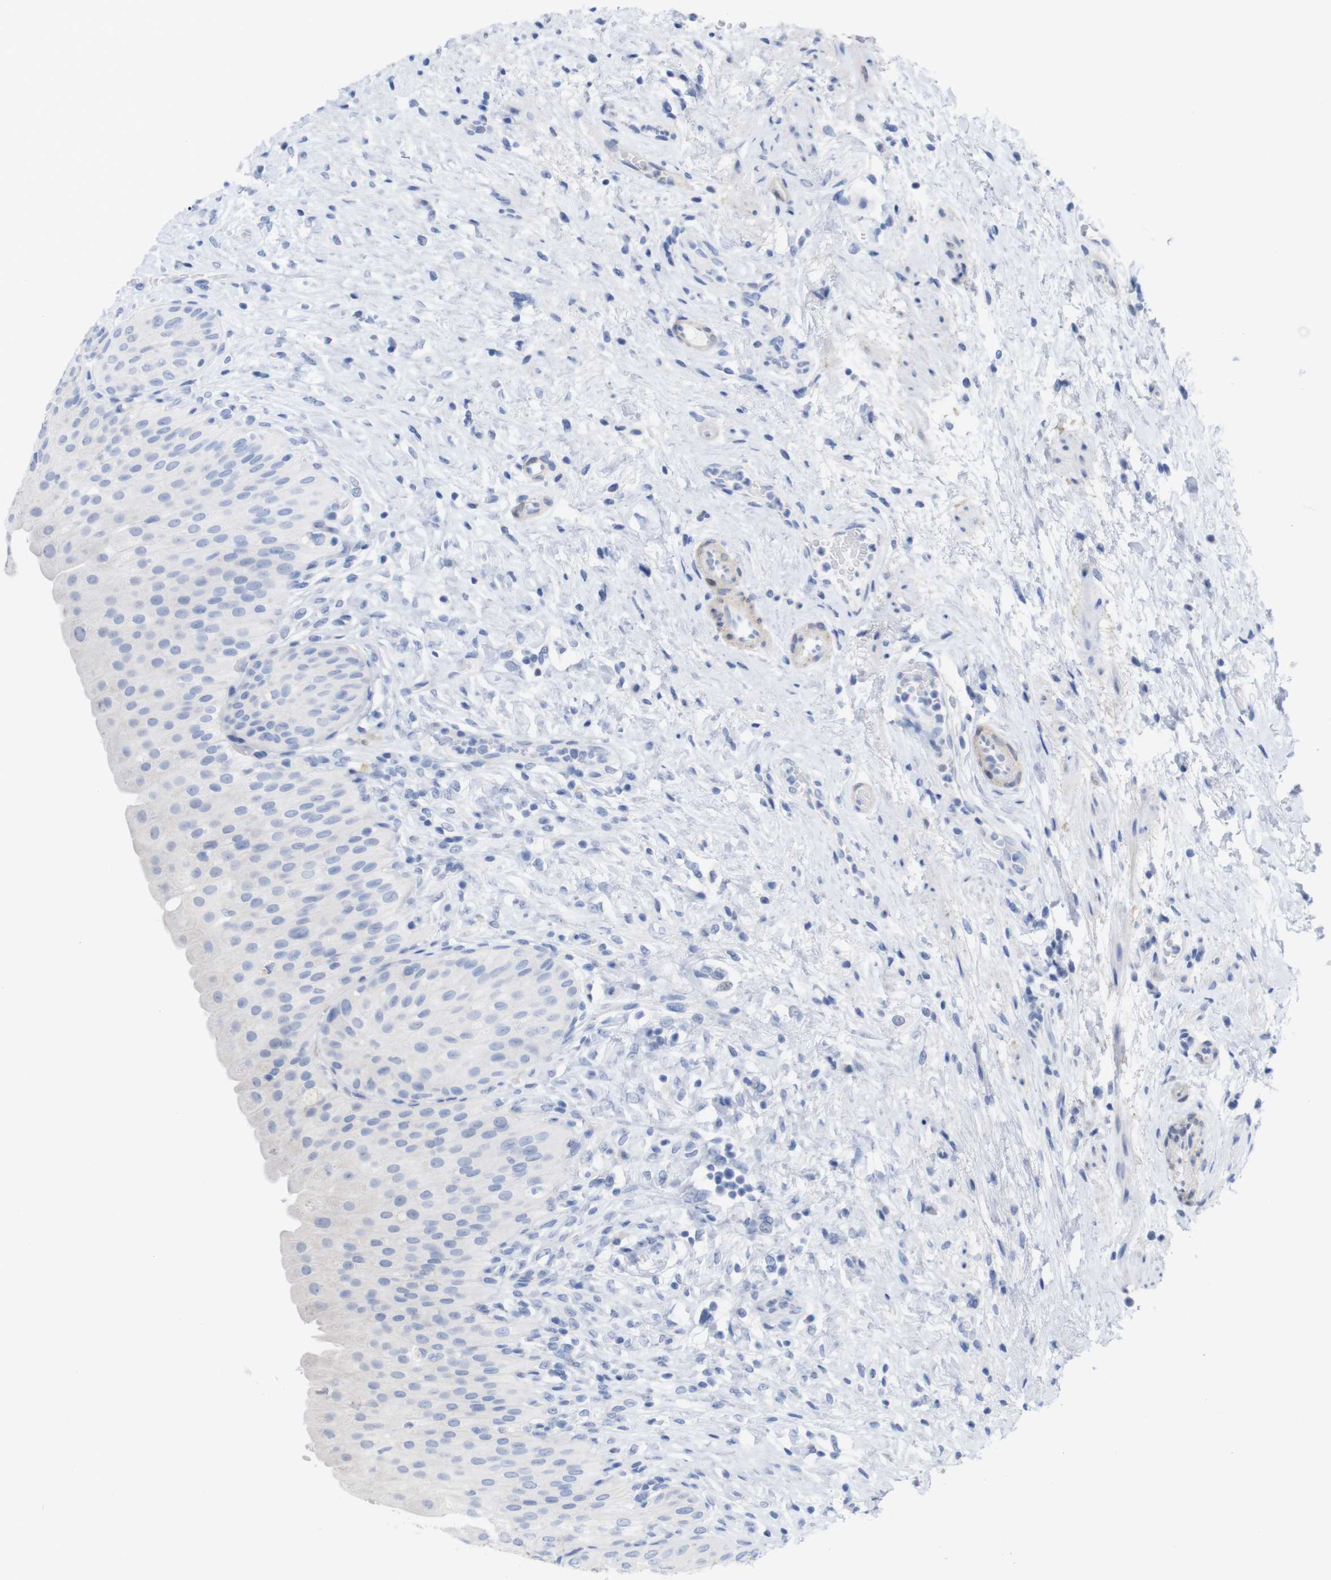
{"staining": {"intensity": "negative", "quantity": "none", "location": "none"}, "tissue": "urinary bladder", "cell_type": "Urothelial cells", "image_type": "normal", "snomed": [{"axis": "morphology", "description": "Normal tissue, NOS"}, {"axis": "morphology", "description": "Urothelial carcinoma, High grade"}, {"axis": "topography", "description": "Urinary bladder"}], "caption": "Human urinary bladder stained for a protein using immunohistochemistry demonstrates no expression in urothelial cells.", "gene": "PNMA1", "patient": {"sex": "male", "age": 46}}